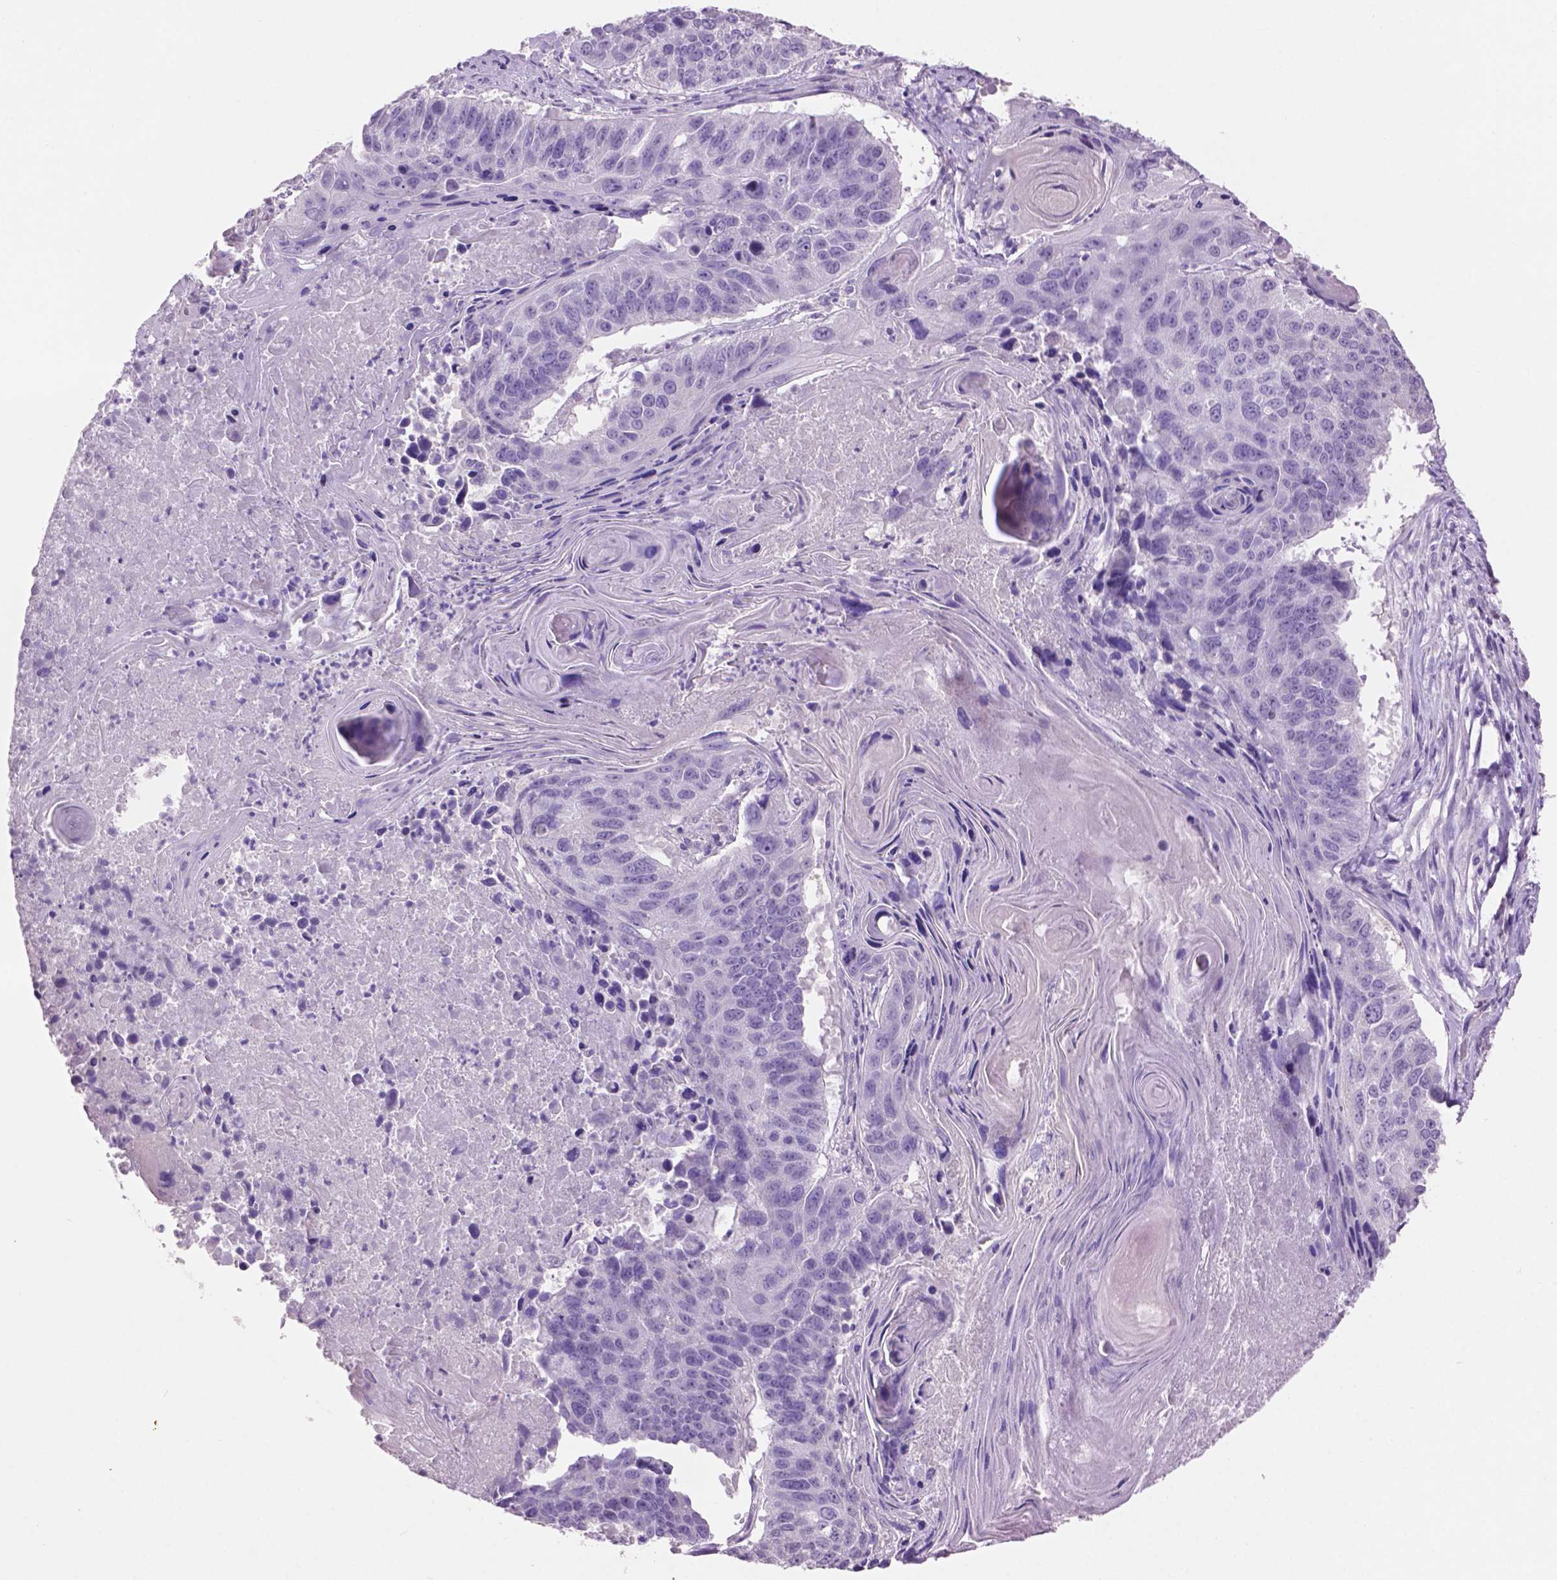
{"staining": {"intensity": "negative", "quantity": "none", "location": "none"}, "tissue": "lung cancer", "cell_type": "Tumor cells", "image_type": "cancer", "snomed": [{"axis": "morphology", "description": "Squamous cell carcinoma, NOS"}, {"axis": "topography", "description": "Lung"}], "caption": "DAB immunohistochemical staining of human lung squamous cell carcinoma reveals no significant staining in tumor cells.", "gene": "CRYBA4", "patient": {"sex": "male", "age": 73}}